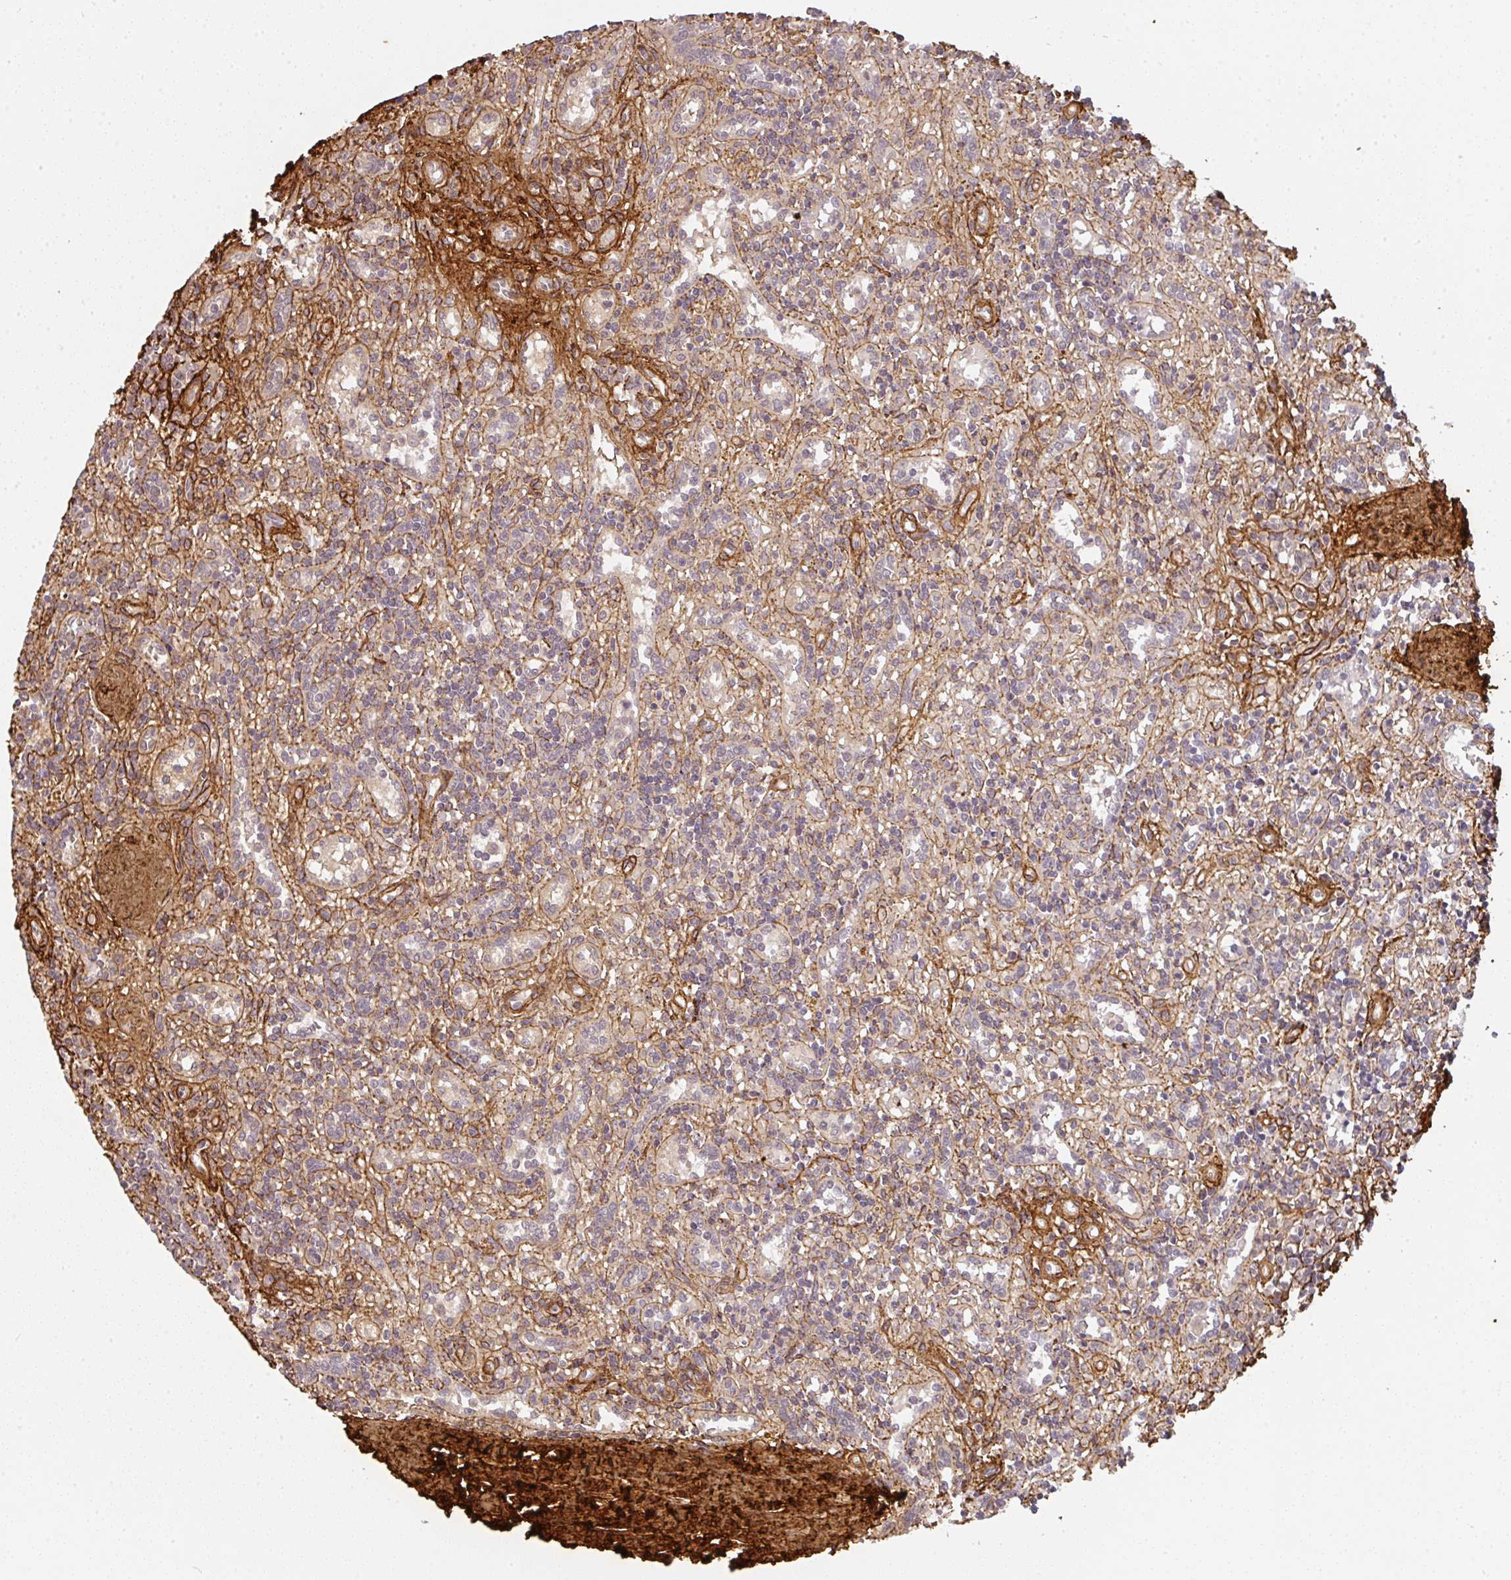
{"staining": {"intensity": "negative", "quantity": "none", "location": "none"}, "tissue": "lymphoma", "cell_type": "Tumor cells", "image_type": "cancer", "snomed": [{"axis": "morphology", "description": "Malignant lymphoma, non-Hodgkin's type, Low grade"}, {"axis": "topography", "description": "Spleen"}], "caption": "The histopathology image shows no significant staining in tumor cells of malignant lymphoma, non-Hodgkin's type (low-grade).", "gene": "COL3A1", "patient": {"sex": "male", "age": 67}}